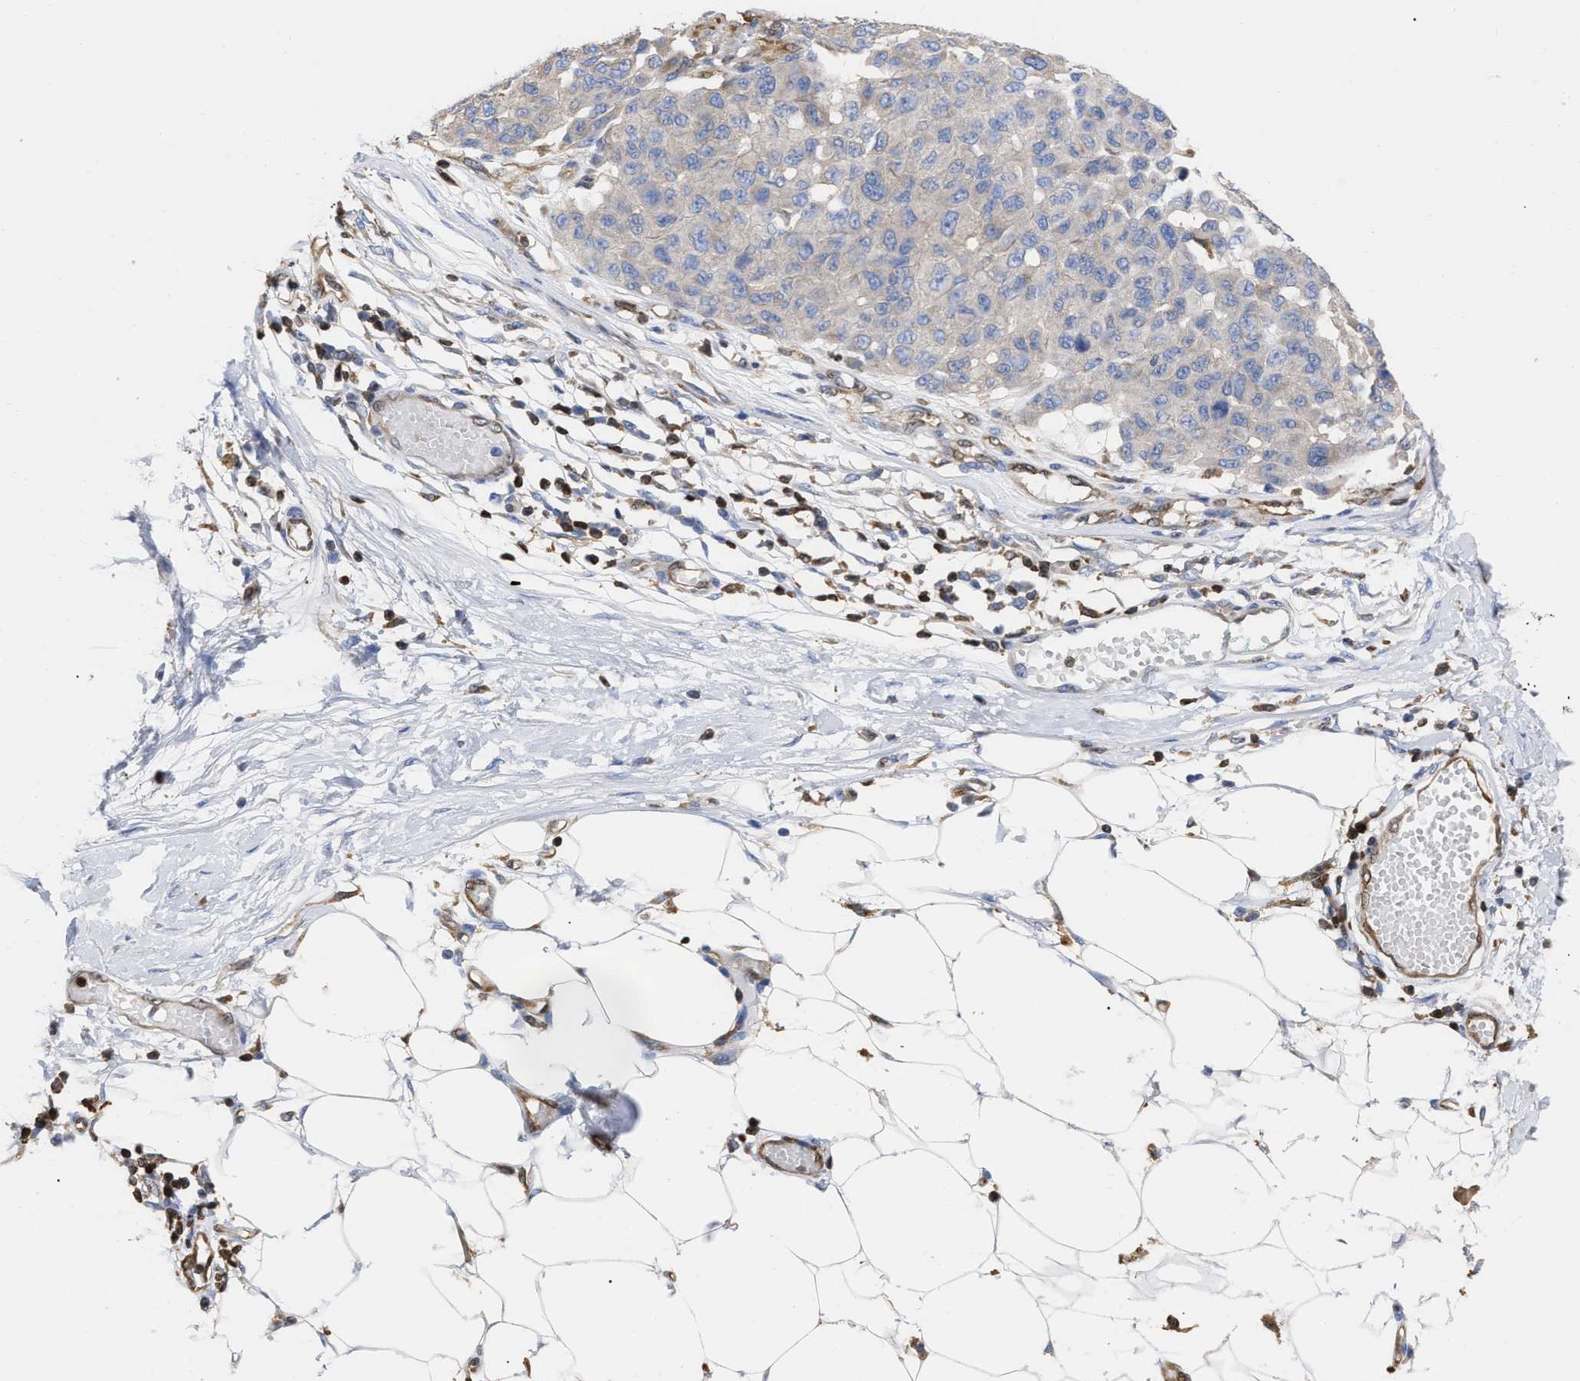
{"staining": {"intensity": "negative", "quantity": "none", "location": "none"}, "tissue": "melanoma", "cell_type": "Tumor cells", "image_type": "cancer", "snomed": [{"axis": "morphology", "description": "Normal tissue, NOS"}, {"axis": "morphology", "description": "Malignant melanoma, NOS"}, {"axis": "topography", "description": "Skin"}], "caption": "Immunohistochemistry (IHC) photomicrograph of malignant melanoma stained for a protein (brown), which demonstrates no staining in tumor cells. Brightfield microscopy of IHC stained with DAB (3,3'-diaminobenzidine) (brown) and hematoxylin (blue), captured at high magnification.", "gene": "GIMAP4", "patient": {"sex": "male", "age": 62}}